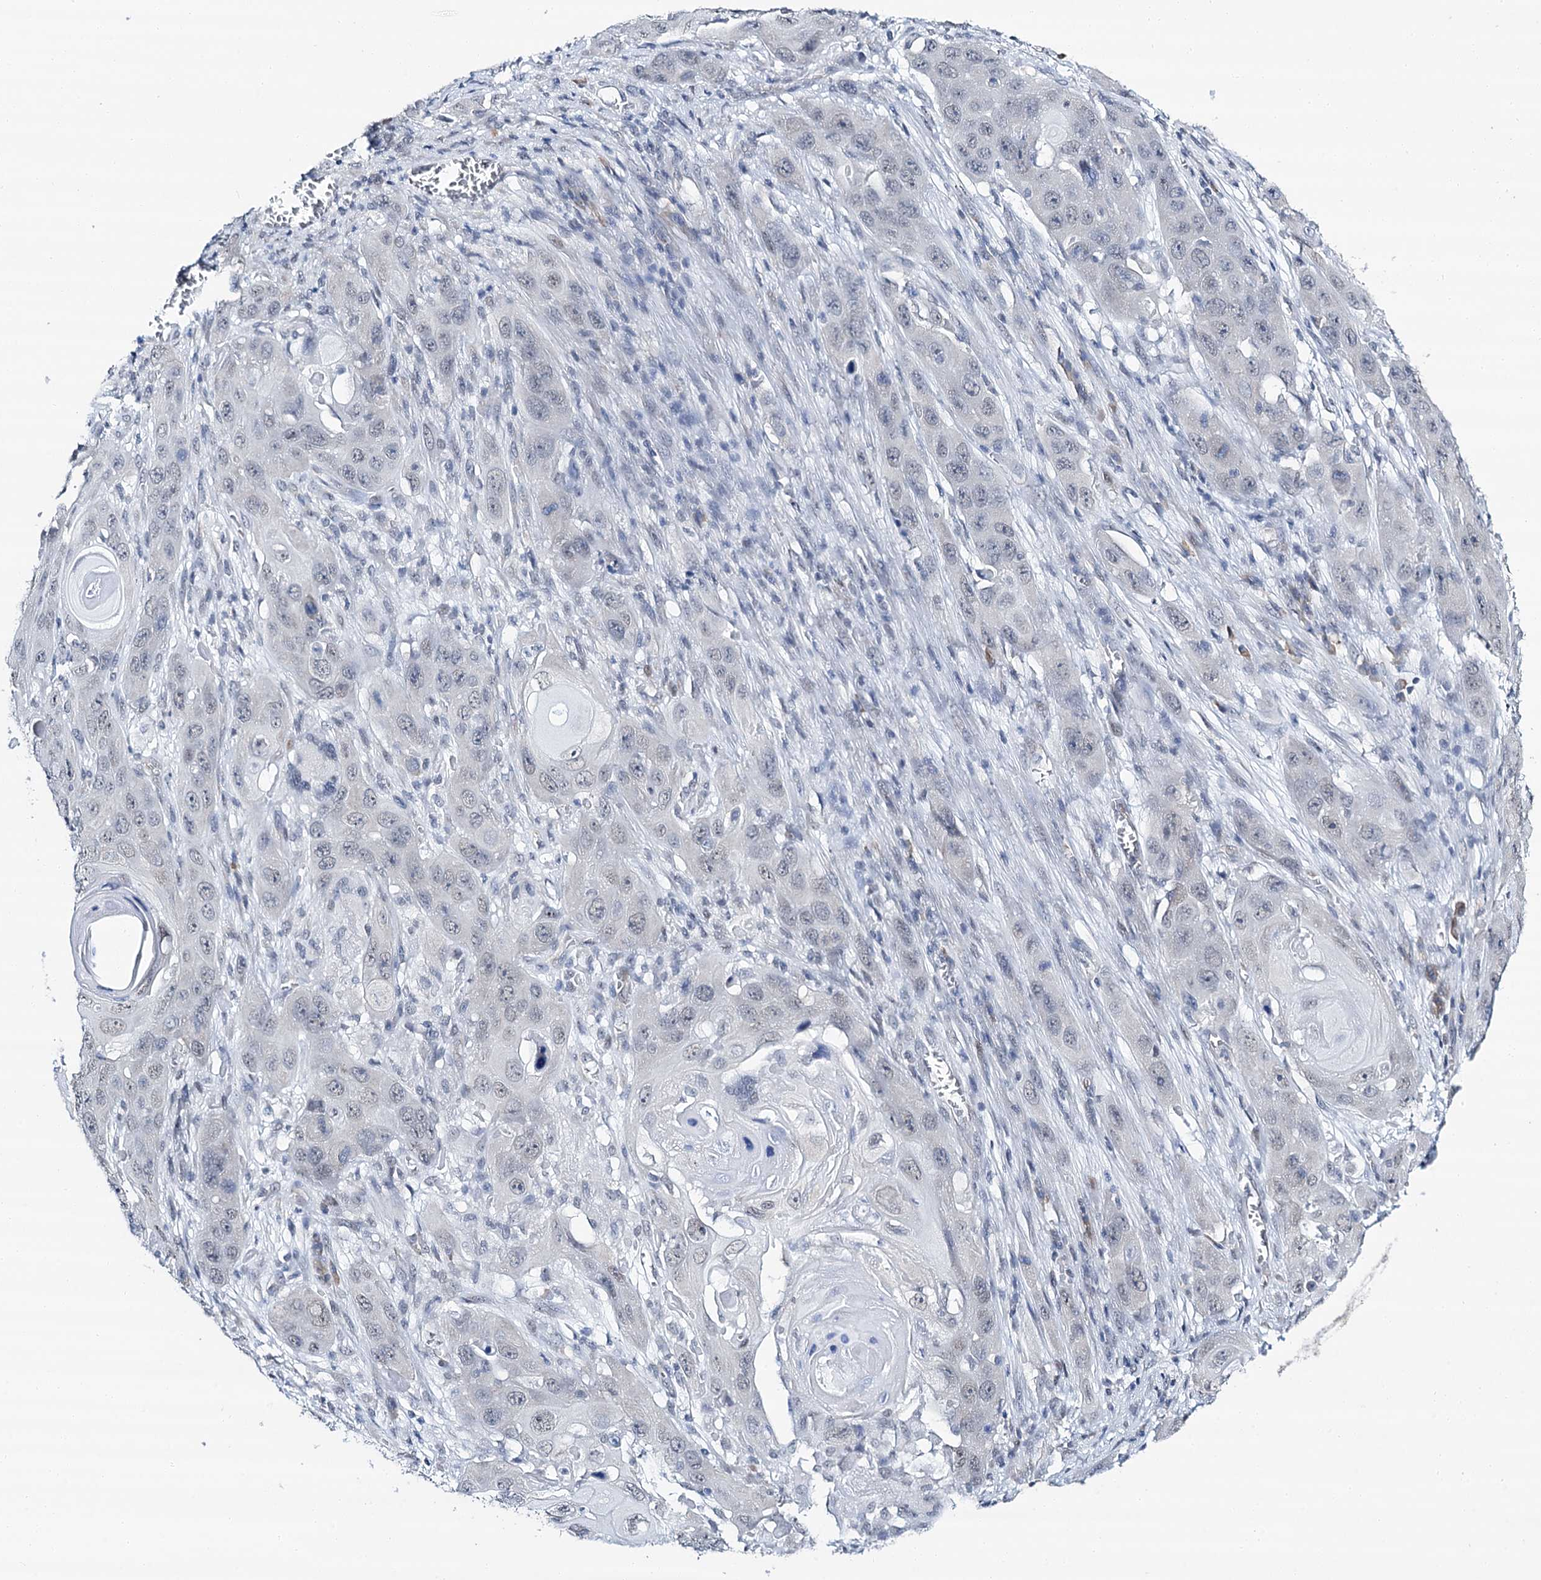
{"staining": {"intensity": "negative", "quantity": "none", "location": "none"}, "tissue": "skin cancer", "cell_type": "Tumor cells", "image_type": "cancer", "snomed": [{"axis": "morphology", "description": "Squamous cell carcinoma, NOS"}, {"axis": "topography", "description": "Skin"}], "caption": "Human skin cancer stained for a protein using IHC shows no staining in tumor cells.", "gene": "SPATS2", "patient": {"sex": "male", "age": 55}}